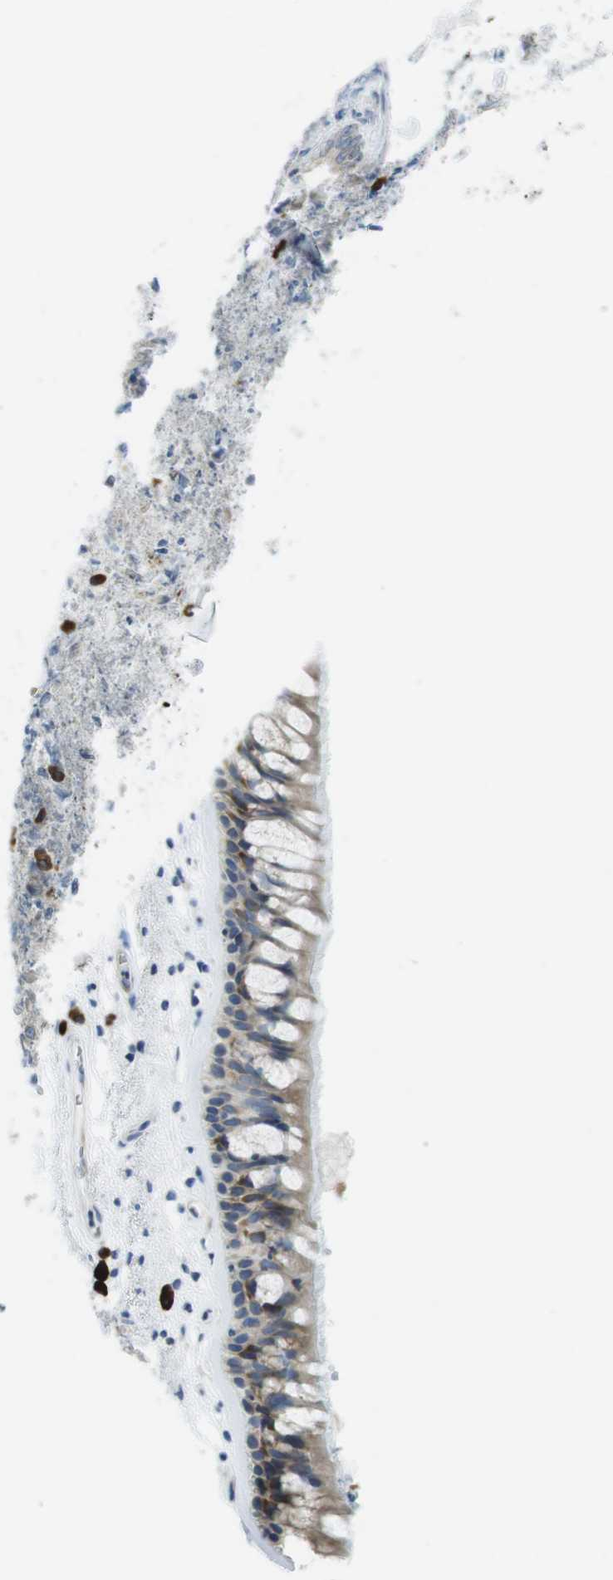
{"staining": {"intensity": "weak", "quantity": ">75%", "location": "cytoplasmic/membranous"}, "tissue": "bronchus", "cell_type": "Respiratory epithelial cells", "image_type": "normal", "snomed": [{"axis": "morphology", "description": "Normal tissue, NOS"}, {"axis": "morphology", "description": "Adenocarcinoma, NOS"}, {"axis": "topography", "description": "Bronchus"}, {"axis": "topography", "description": "Lung"}], "caption": "This micrograph displays benign bronchus stained with immunohistochemistry to label a protein in brown. The cytoplasmic/membranous of respiratory epithelial cells show weak positivity for the protein. Nuclei are counter-stained blue.", "gene": "CLPTM1L", "patient": {"sex": "female", "age": 54}}